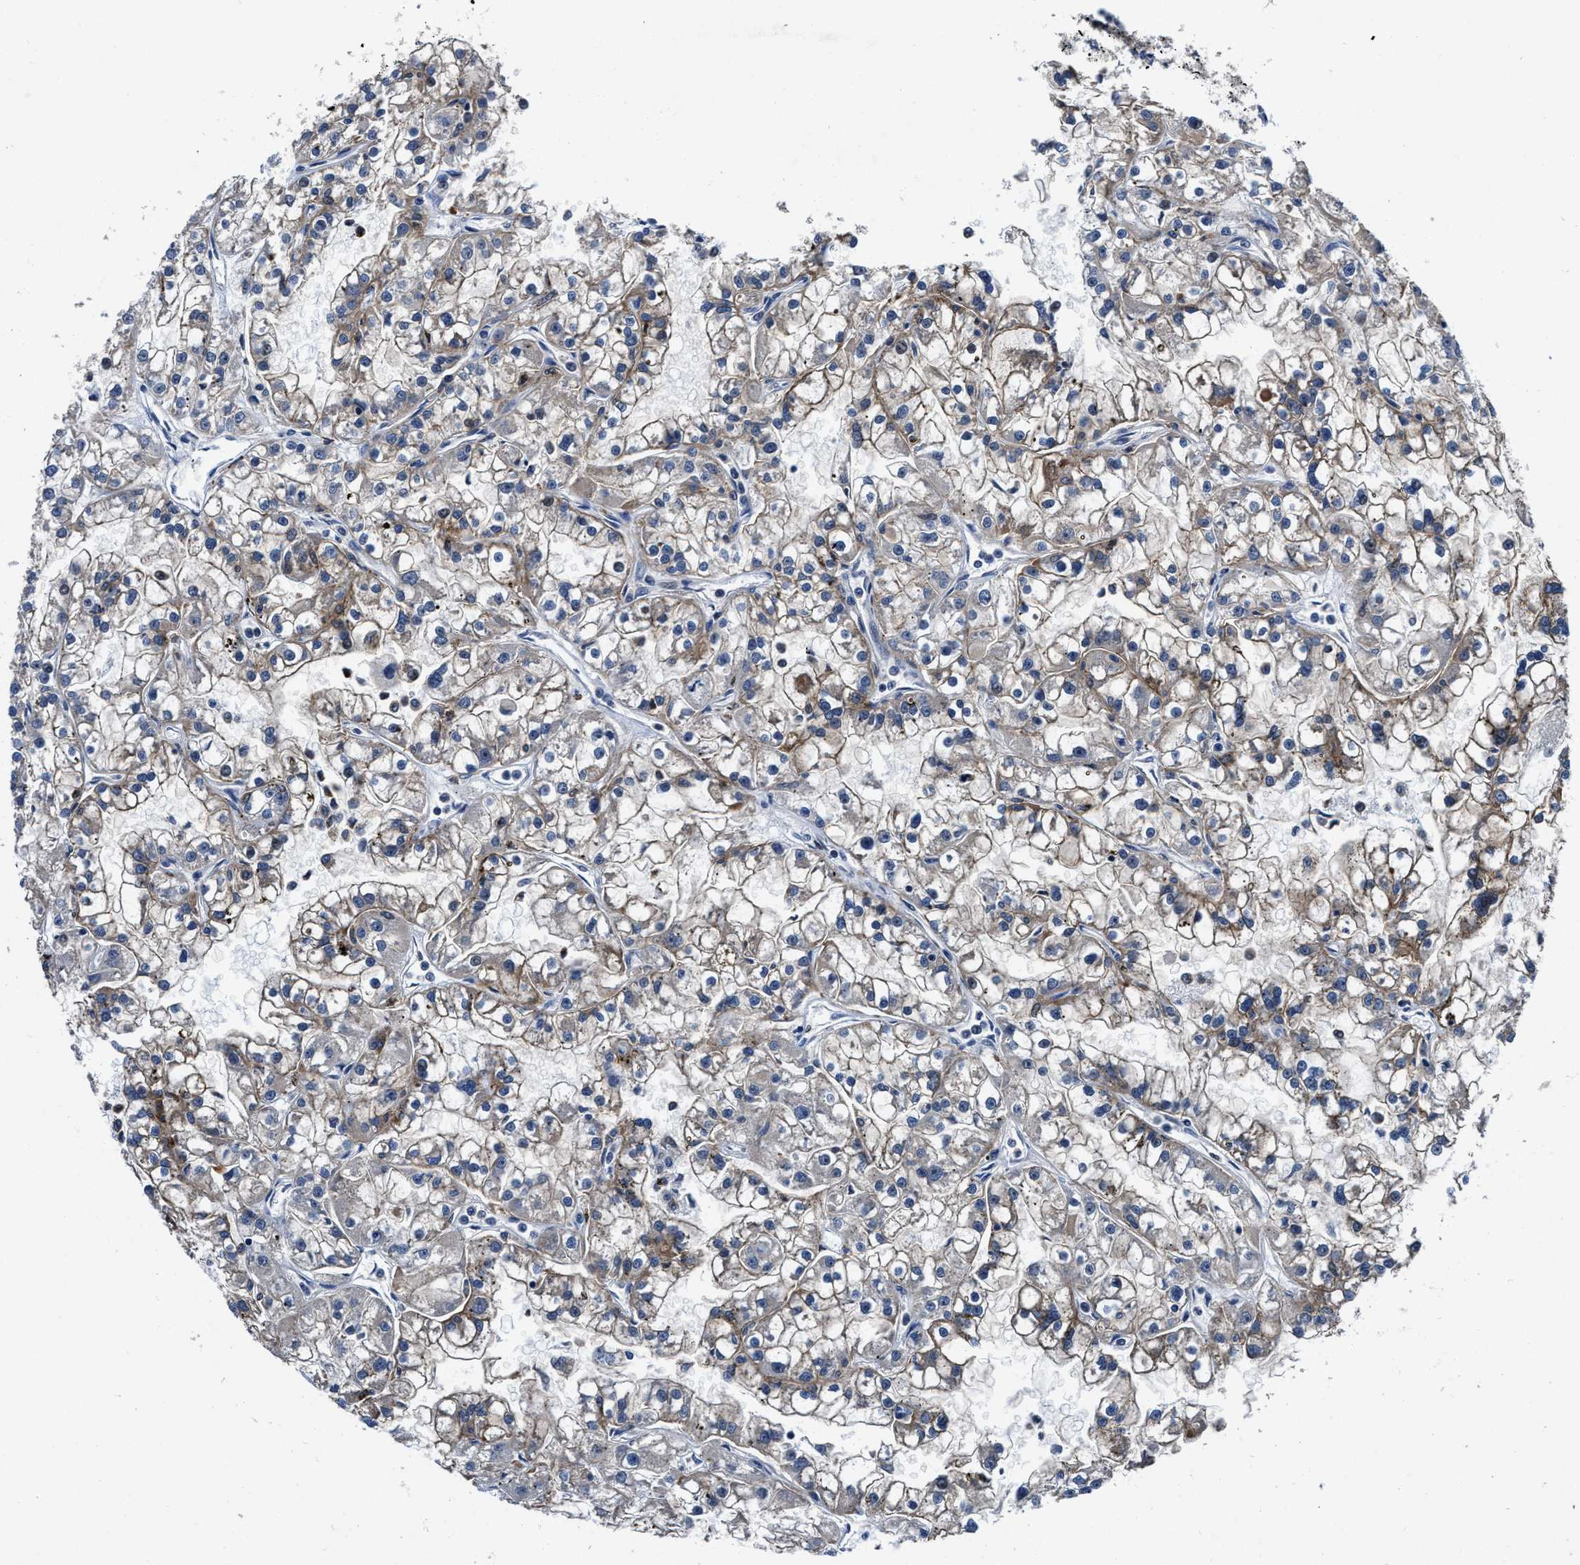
{"staining": {"intensity": "moderate", "quantity": "25%-75%", "location": "cytoplasmic/membranous"}, "tissue": "renal cancer", "cell_type": "Tumor cells", "image_type": "cancer", "snomed": [{"axis": "morphology", "description": "Adenocarcinoma, NOS"}, {"axis": "topography", "description": "Kidney"}], "caption": "IHC image of neoplastic tissue: renal cancer stained using immunohistochemistry (IHC) exhibits medium levels of moderate protein expression localized specifically in the cytoplasmic/membranous of tumor cells, appearing as a cytoplasmic/membranous brown color.", "gene": "C2orf66", "patient": {"sex": "female", "age": 52}}